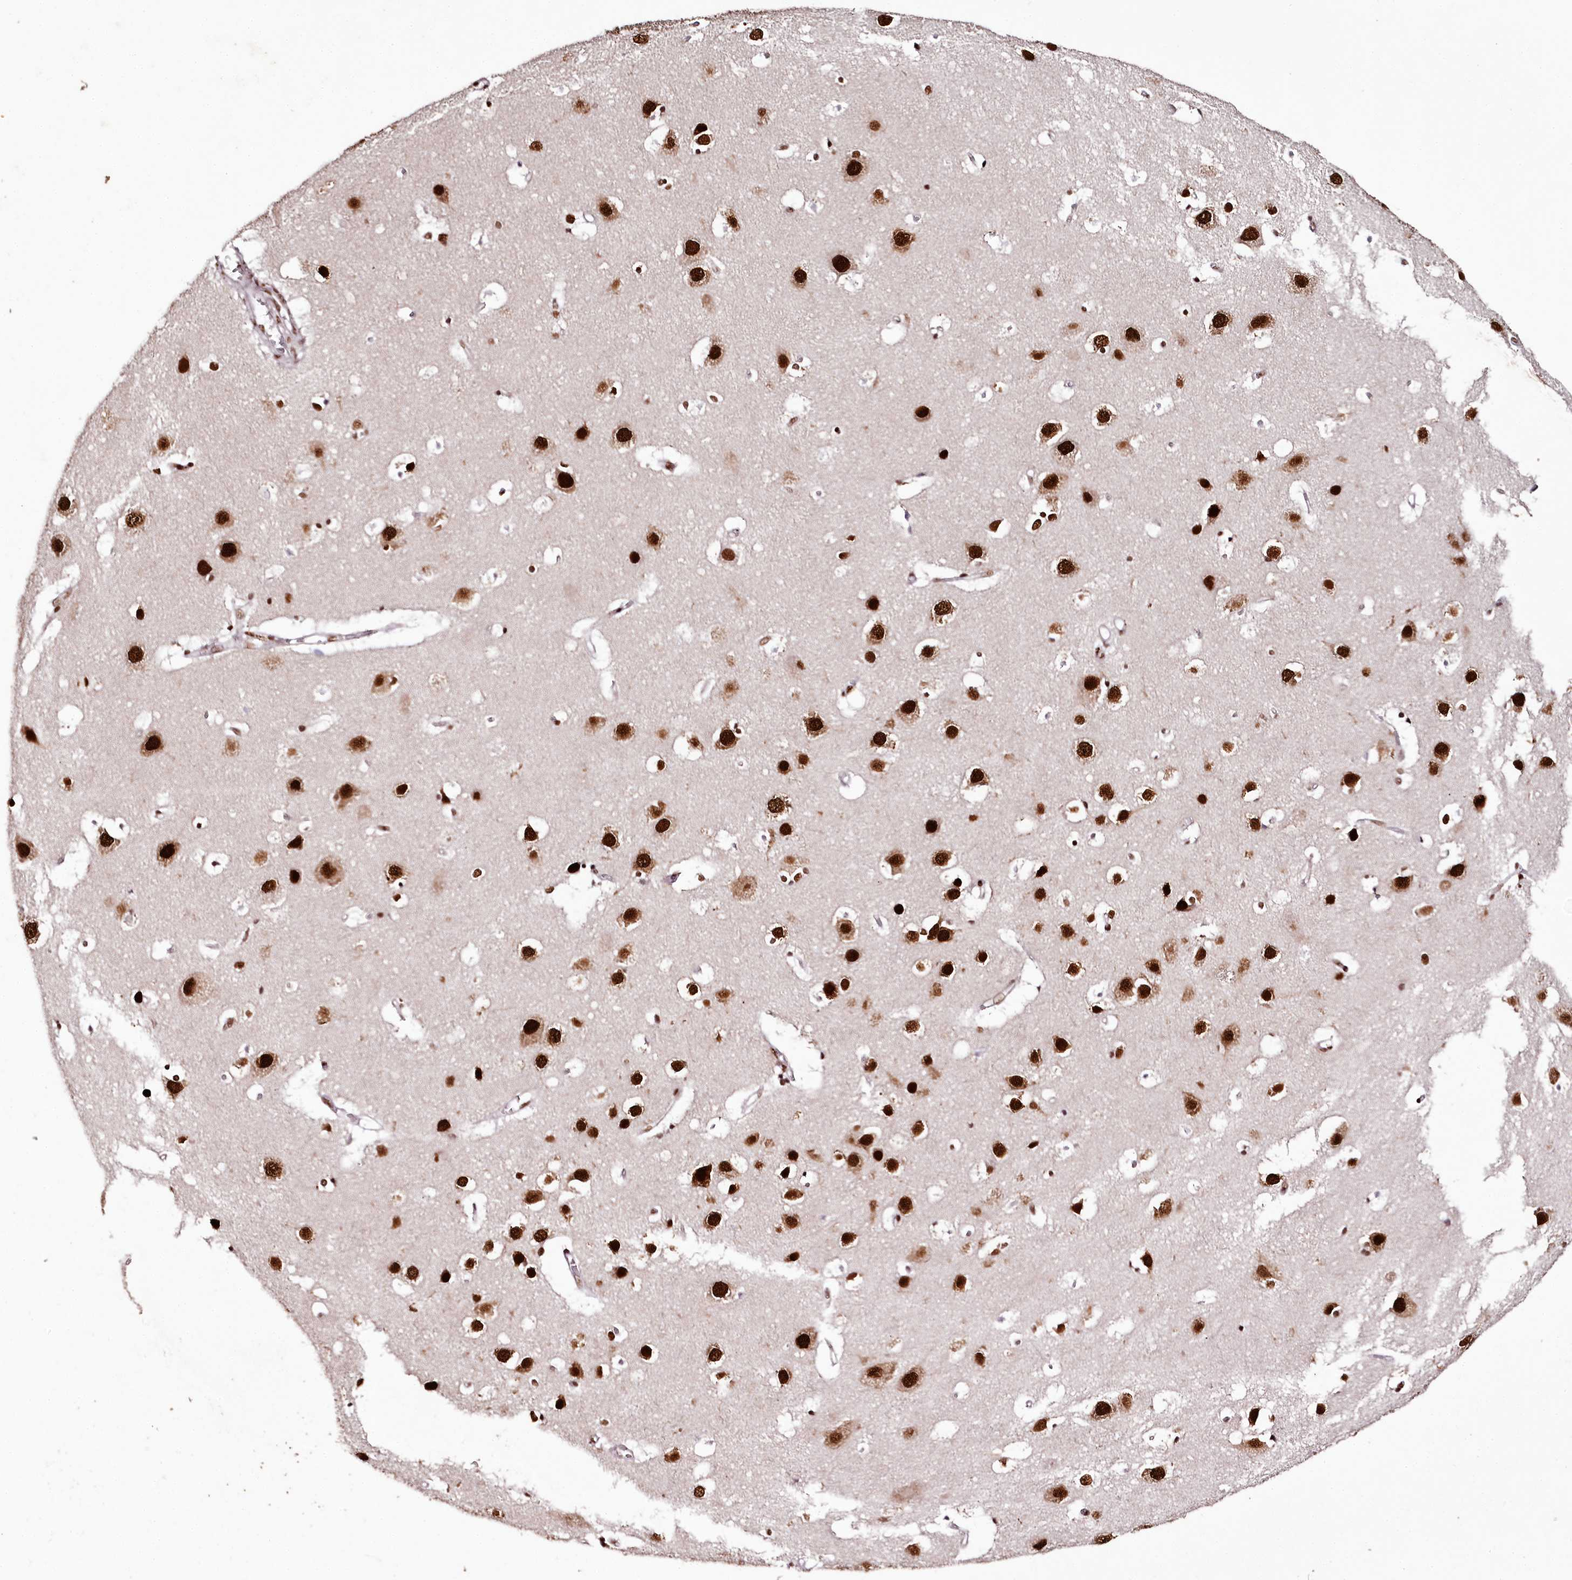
{"staining": {"intensity": "strong", "quantity": ">75%", "location": "nuclear"}, "tissue": "cerebral cortex", "cell_type": "Endothelial cells", "image_type": "normal", "snomed": [{"axis": "morphology", "description": "Normal tissue, NOS"}, {"axis": "topography", "description": "Cerebral cortex"}], "caption": "IHC (DAB) staining of benign cerebral cortex displays strong nuclear protein expression in approximately >75% of endothelial cells.", "gene": "PSPC1", "patient": {"sex": "male", "age": 54}}